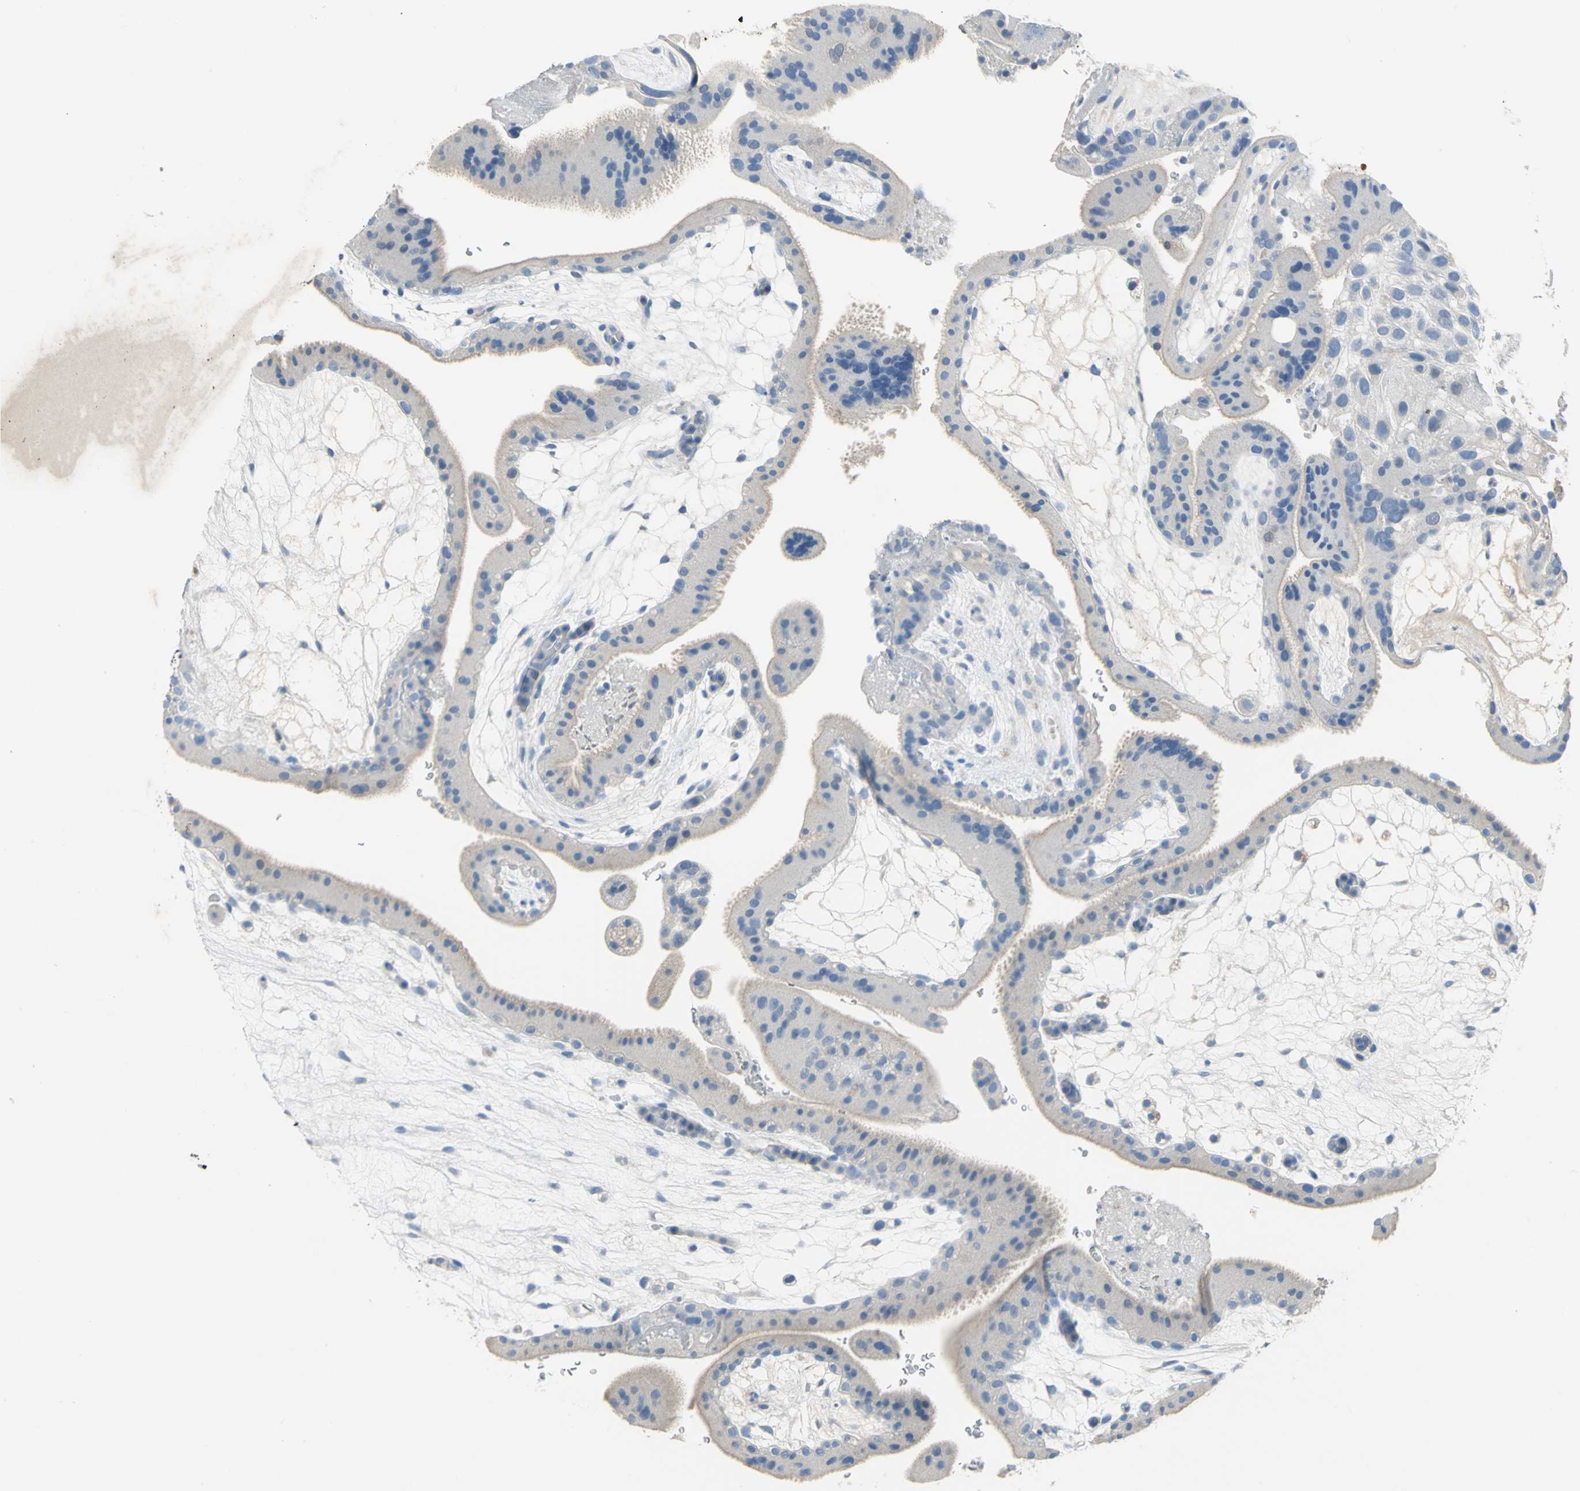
{"staining": {"intensity": "negative", "quantity": "none", "location": "none"}, "tissue": "placenta", "cell_type": "Decidual cells", "image_type": "normal", "snomed": [{"axis": "morphology", "description": "Normal tissue, NOS"}, {"axis": "topography", "description": "Placenta"}], "caption": "This is an immunohistochemistry micrograph of unremarkable placenta. There is no expression in decidual cells.", "gene": "PTGDS", "patient": {"sex": "female", "age": 19}}